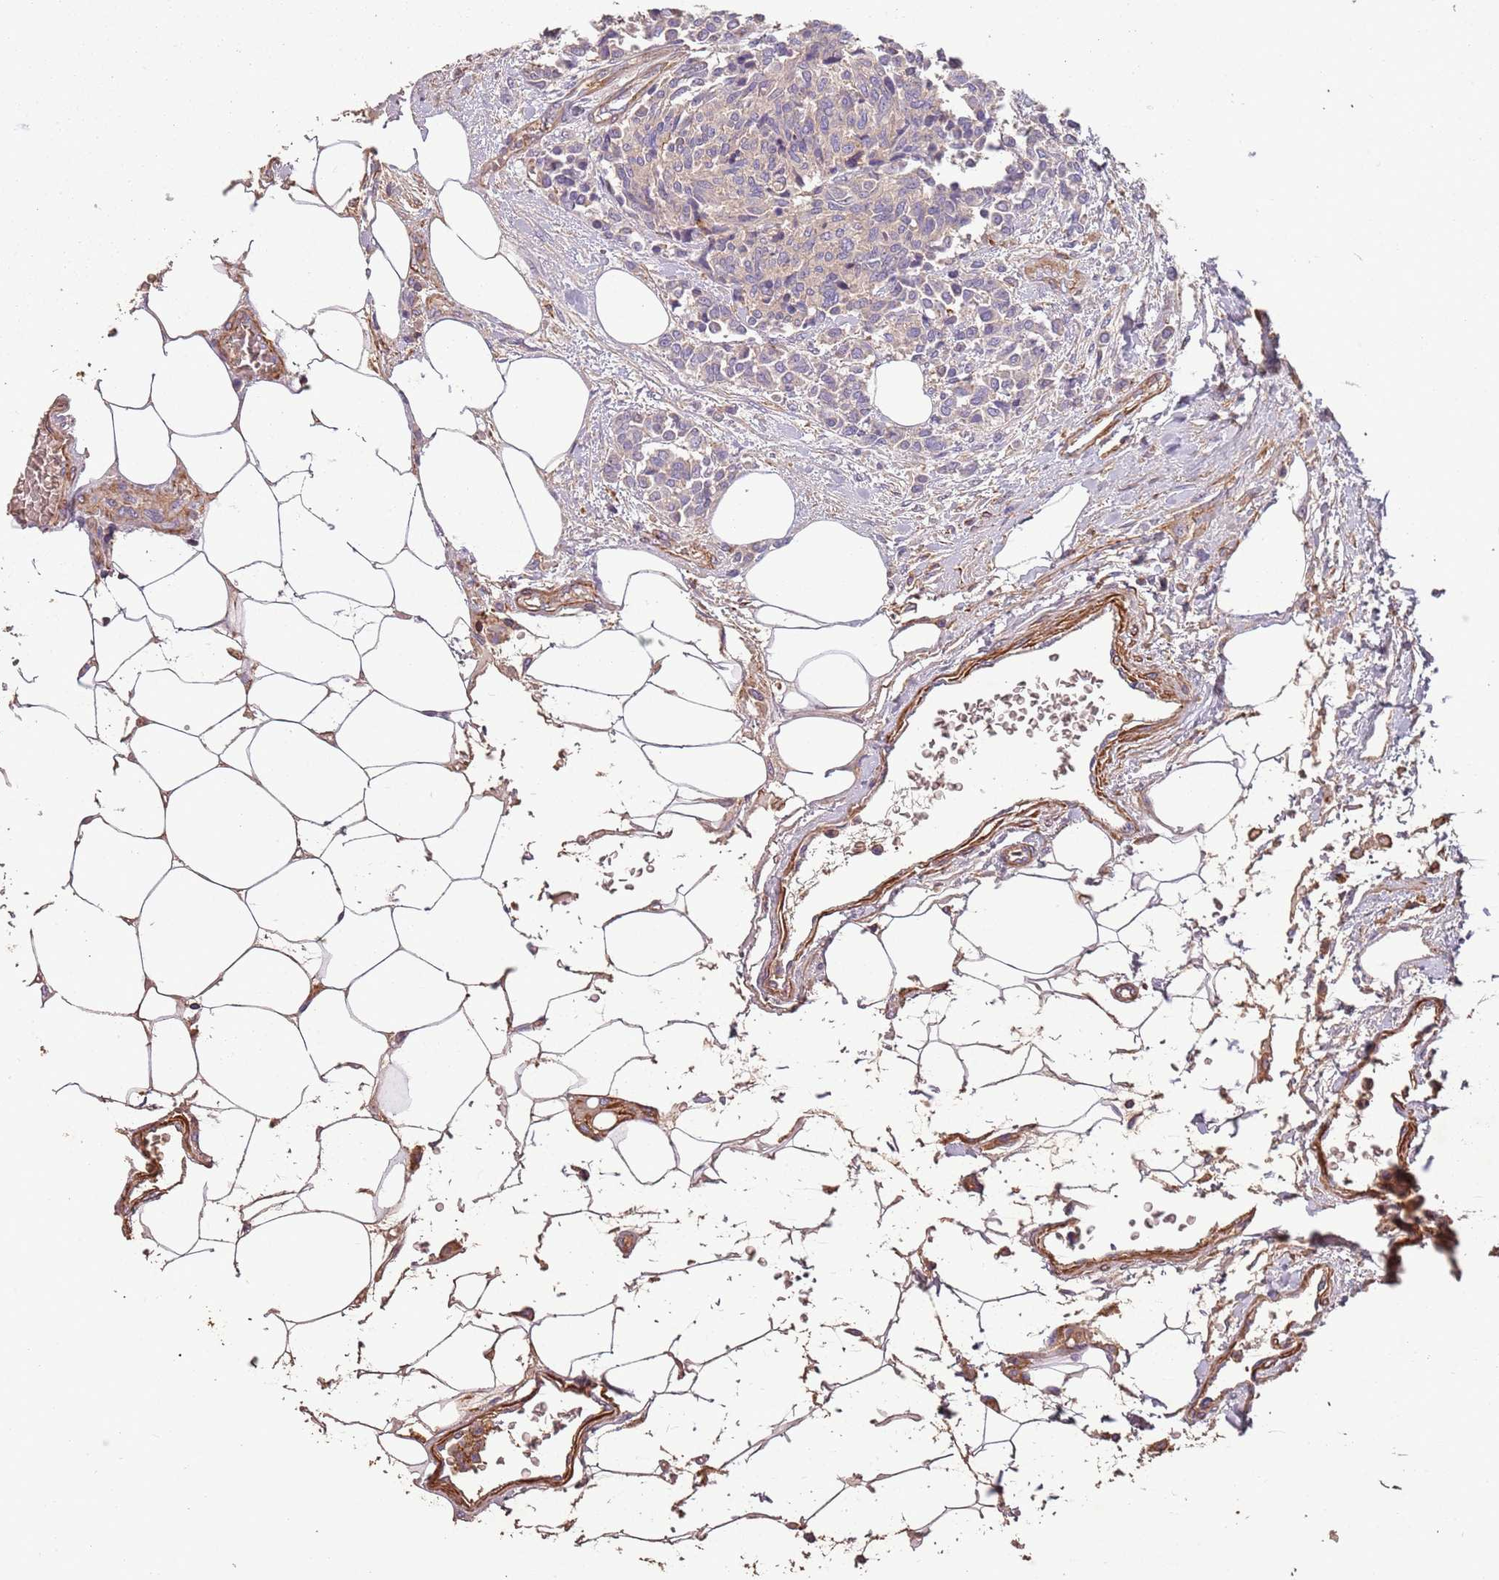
{"staining": {"intensity": "negative", "quantity": "none", "location": "none"}, "tissue": "carcinoid", "cell_type": "Tumor cells", "image_type": "cancer", "snomed": [{"axis": "morphology", "description": "Carcinoid, malignant, NOS"}, {"axis": "topography", "description": "Pancreas"}], "caption": "Tumor cells are negative for brown protein staining in carcinoid.", "gene": "FECH", "patient": {"sex": "female", "age": 54}}